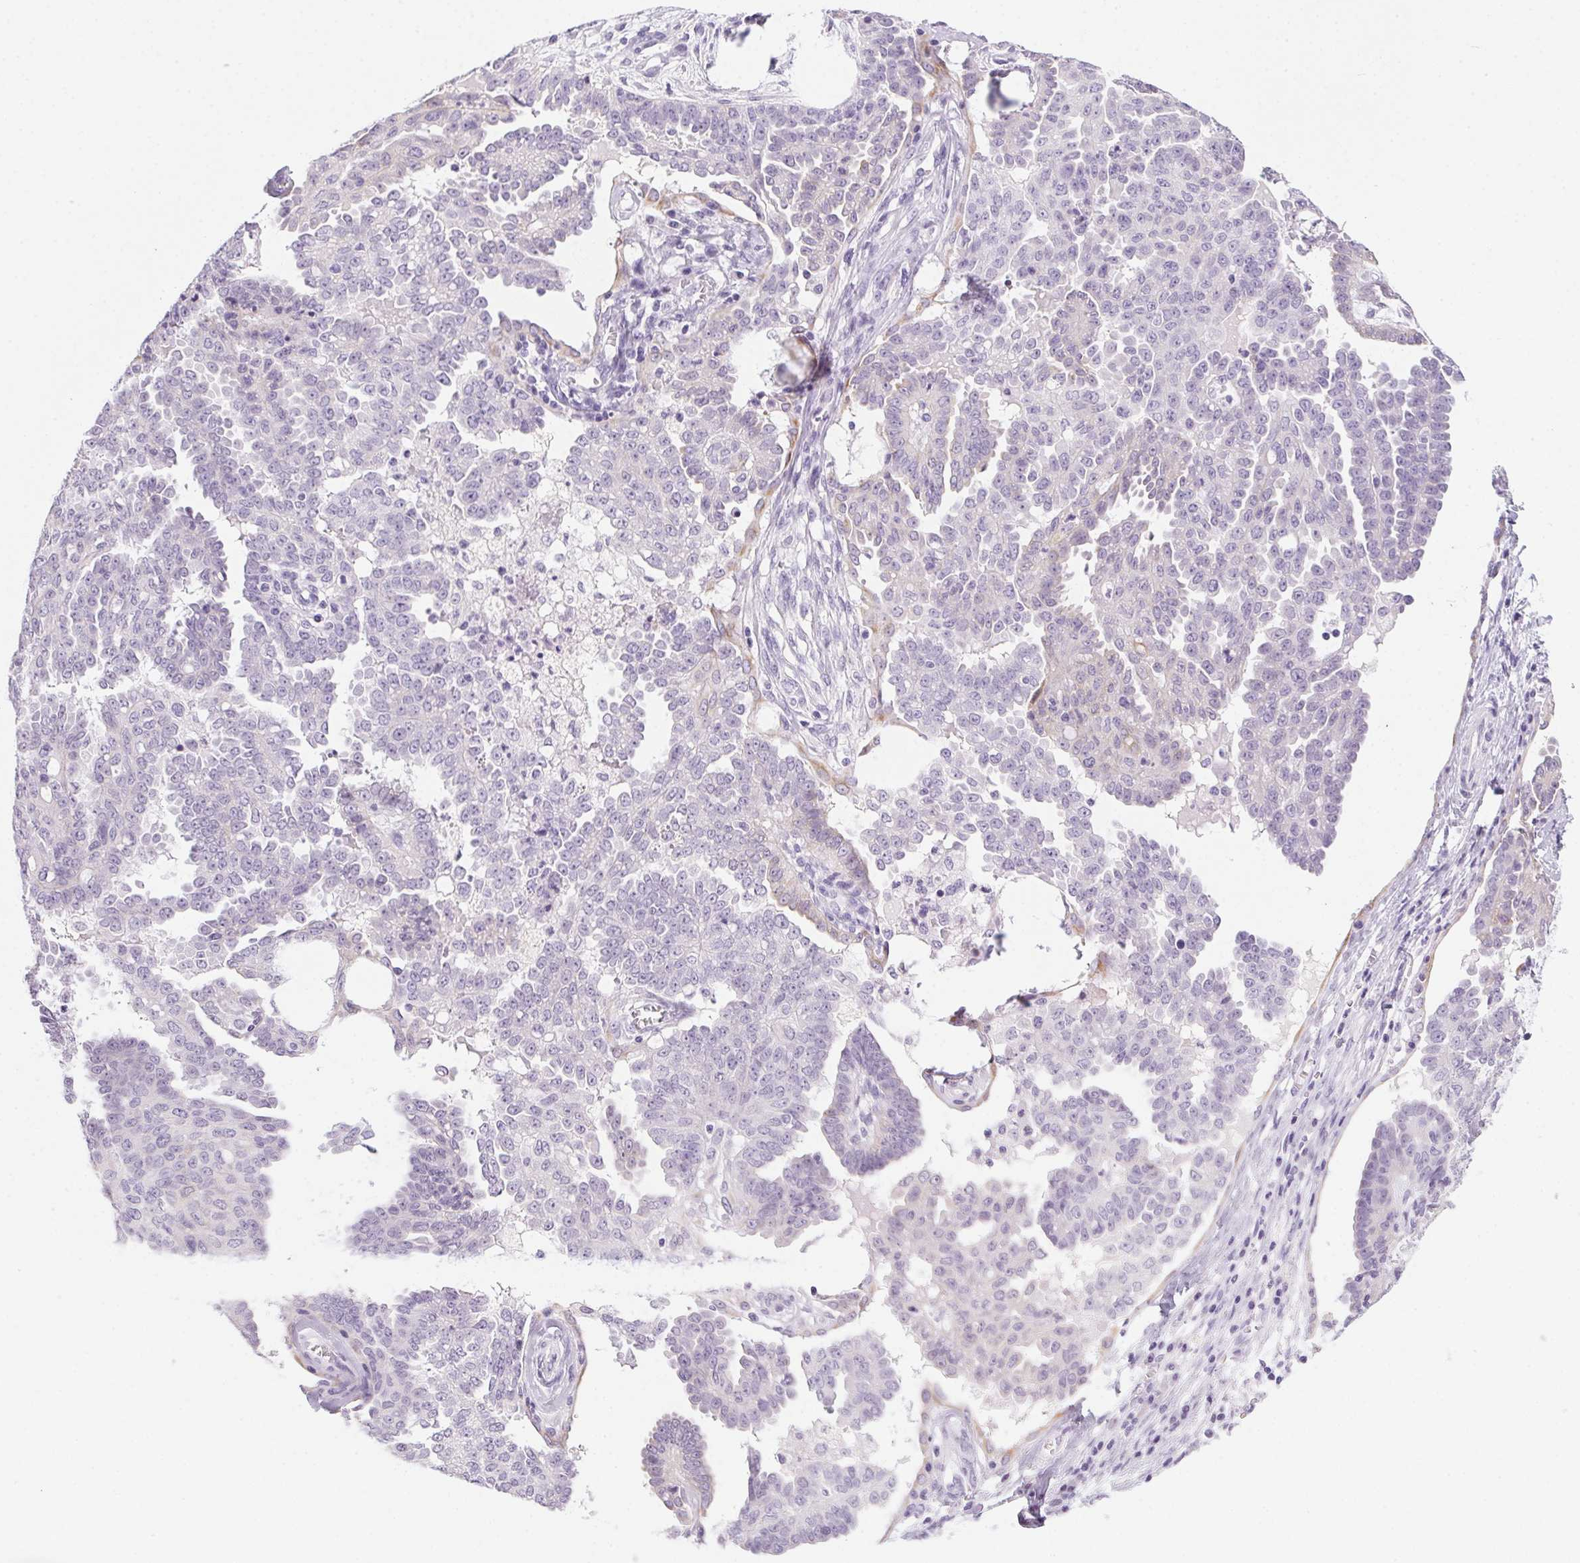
{"staining": {"intensity": "negative", "quantity": "none", "location": "none"}, "tissue": "ovarian cancer", "cell_type": "Tumor cells", "image_type": "cancer", "snomed": [{"axis": "morphology", "description": "Cystadenocarcinoma, serous, NOS"}, {"axis": "topography", "description": "Ovary"}], "caption": "IHC histopathology image of neoplastic tissue: human ovarian cancer (serous cystadenocarcinoma) stained with DAB demonstrates no significant protein staining in tumor cells. (Stains: DAB (3,3'-diaminobenzidine) IHC with hematoxylin counter stain, Microscopy: brightfield microscopy at high magnification).", "gene": "POPDC2", "patient": {"sex": "female", "age": 71}}